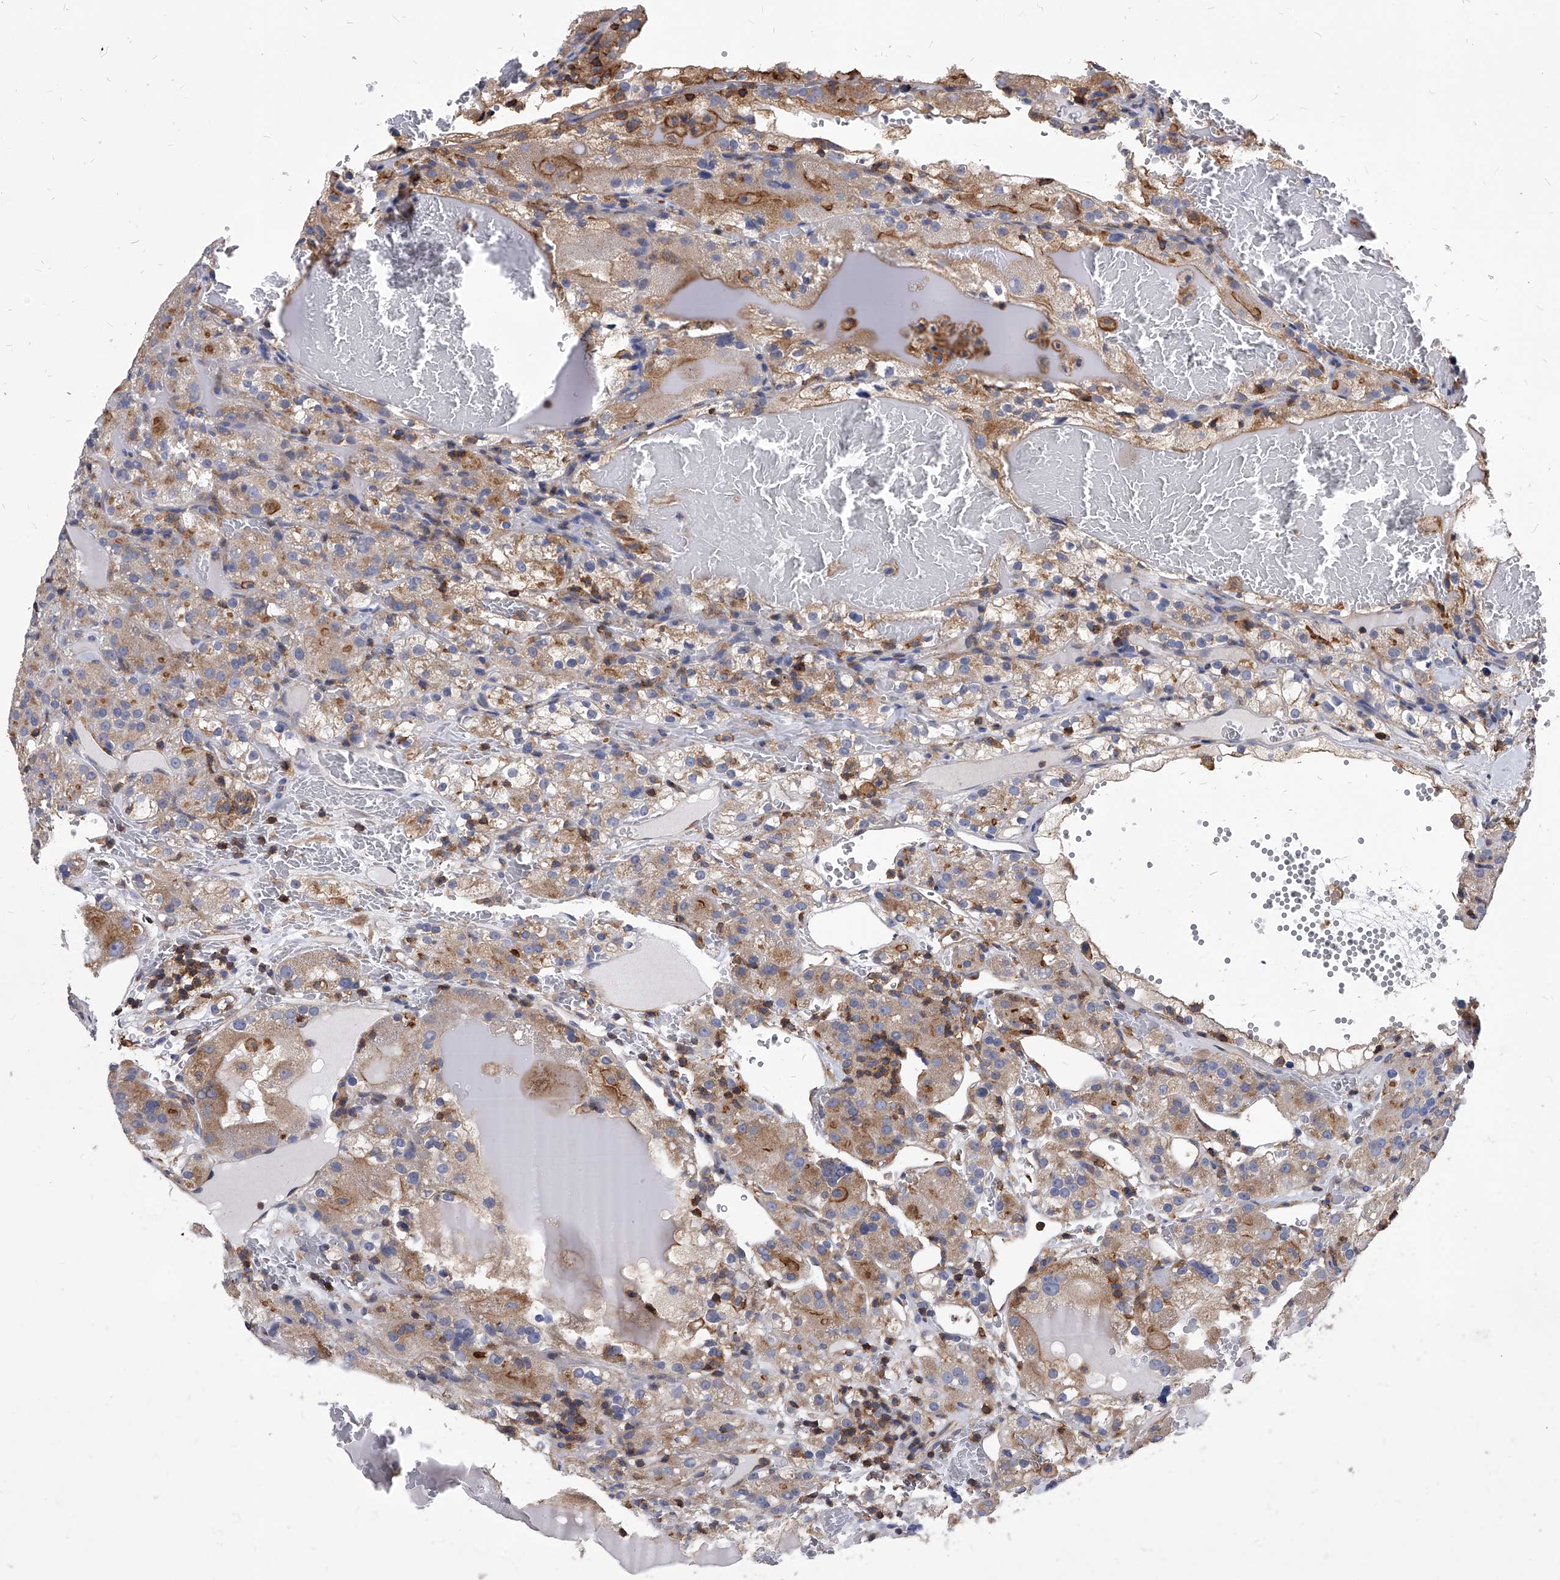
{"staining": {"intensity": "weak", "quantity": "<25%", "location": "cytoplasmic/membranous"}, "tissue": "renal cancer", "cell_type": "Tumor cells", "image_type": "cancer", "snomed": [{"axis": "morphology", "description": "Normal tissue, NOS"}, {"axis": "morphology", "description": "Adenocarcinoma, NOS"}, {"axis": "topography", "description": "Kidney"}], "caption": "This is an IHC photomicrograph of human renal cancer. There is no staining in tumor cells.", "gene": "ATG5", "patient": {"sex": "male", "age": 61}}